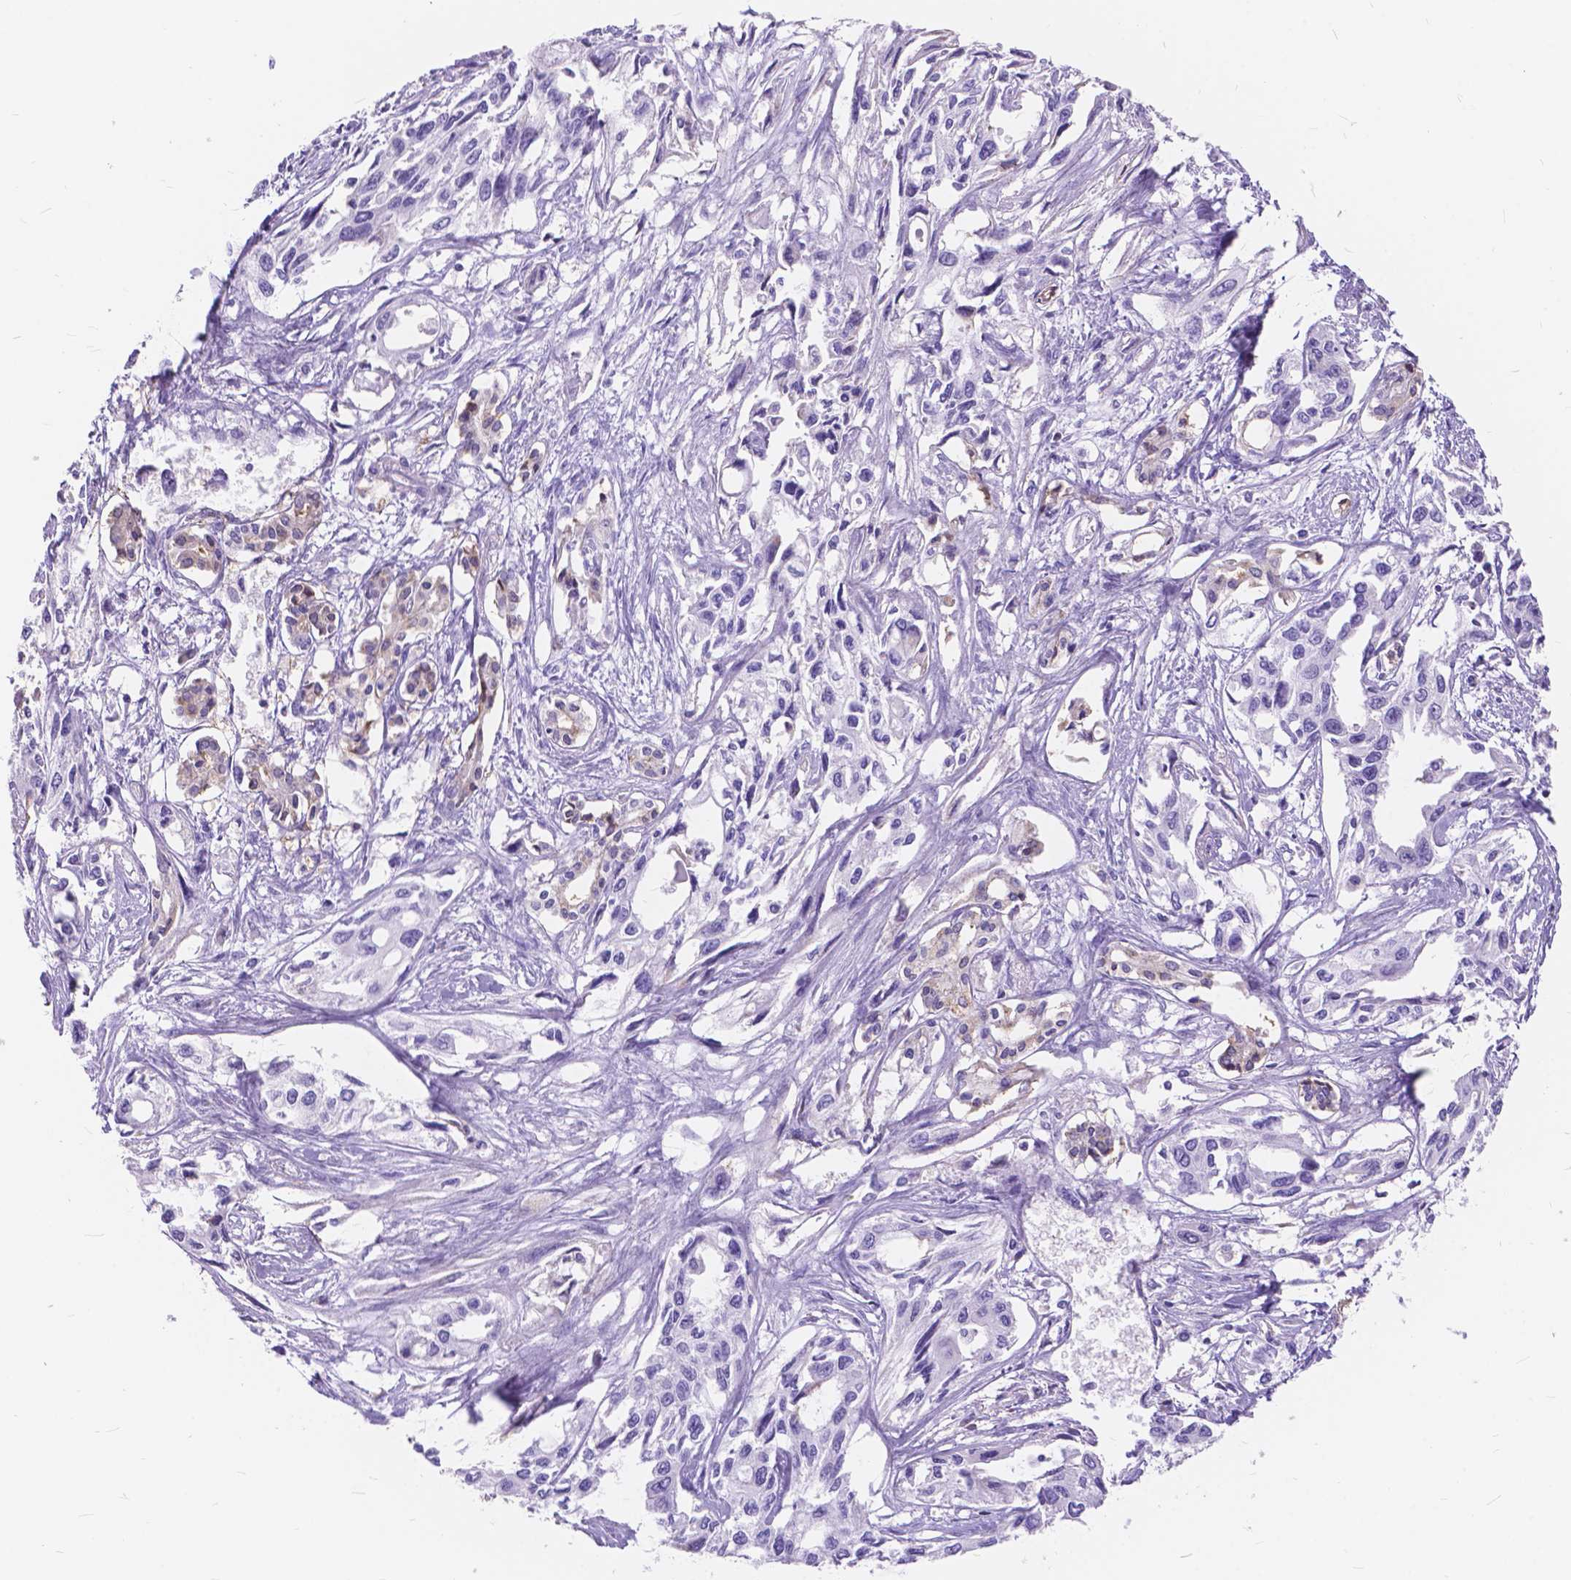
{"staining": {"intensity": "negative", "quantity": "none", "location": "none"}, "tissue": "pancreatic cancer", "cell_type": "Tumor cells", "image_type": "cancer", "snomed": [{"axis": "morphology", "description": "Adenocarcinoma, NOS"}, {"axis": "topography", "description": "Pancreas"}], "caption": "There is no significant staining in tumor cells of adenocarcinoma (pancreatic). (Stains: DAB immunohistochemistry with hematoxylin counter stain, Microscopy: brightfield microscopy at high magnification).", "gene": "FOXL2", "patient": {"sex": "female", "age": 55}}